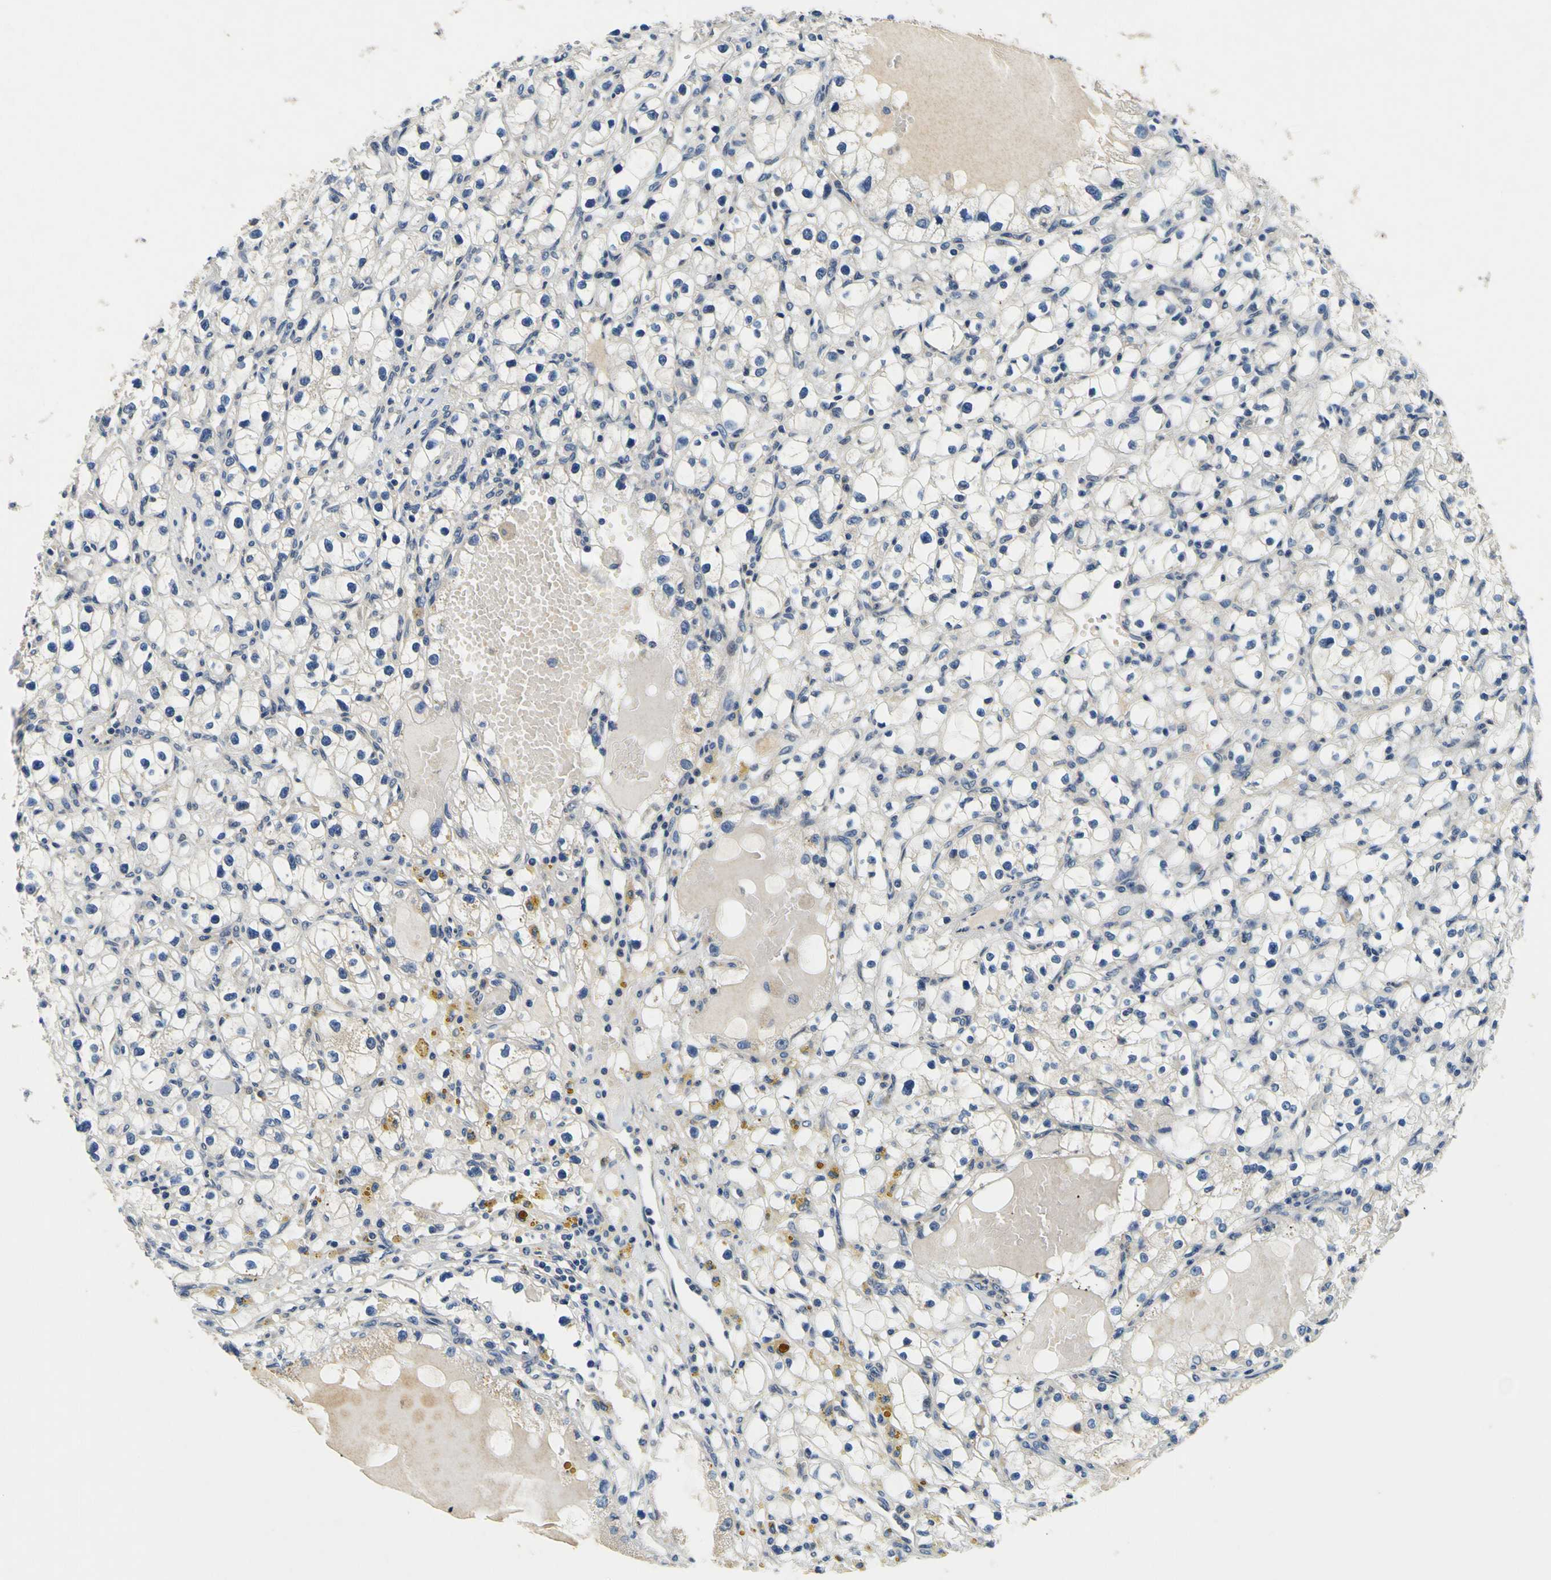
{"staining": {"intensity": "negative", "quantity": "none", "location": "none"}, "tissue": "renal cancer", "cell_type": "Tumor cells", "image_type": "cancer", "snomed": [{"axis": "morphology", "description": "Adenocarcinoma, NOS"}, {"axis": "topography", "description": "Kidney"}], "caption": "A photomicrograph of human renal cancer is negative for staining in tumor cells.", "gene": "EPHB4", "patient": {"sex": "male", "age": 56}}